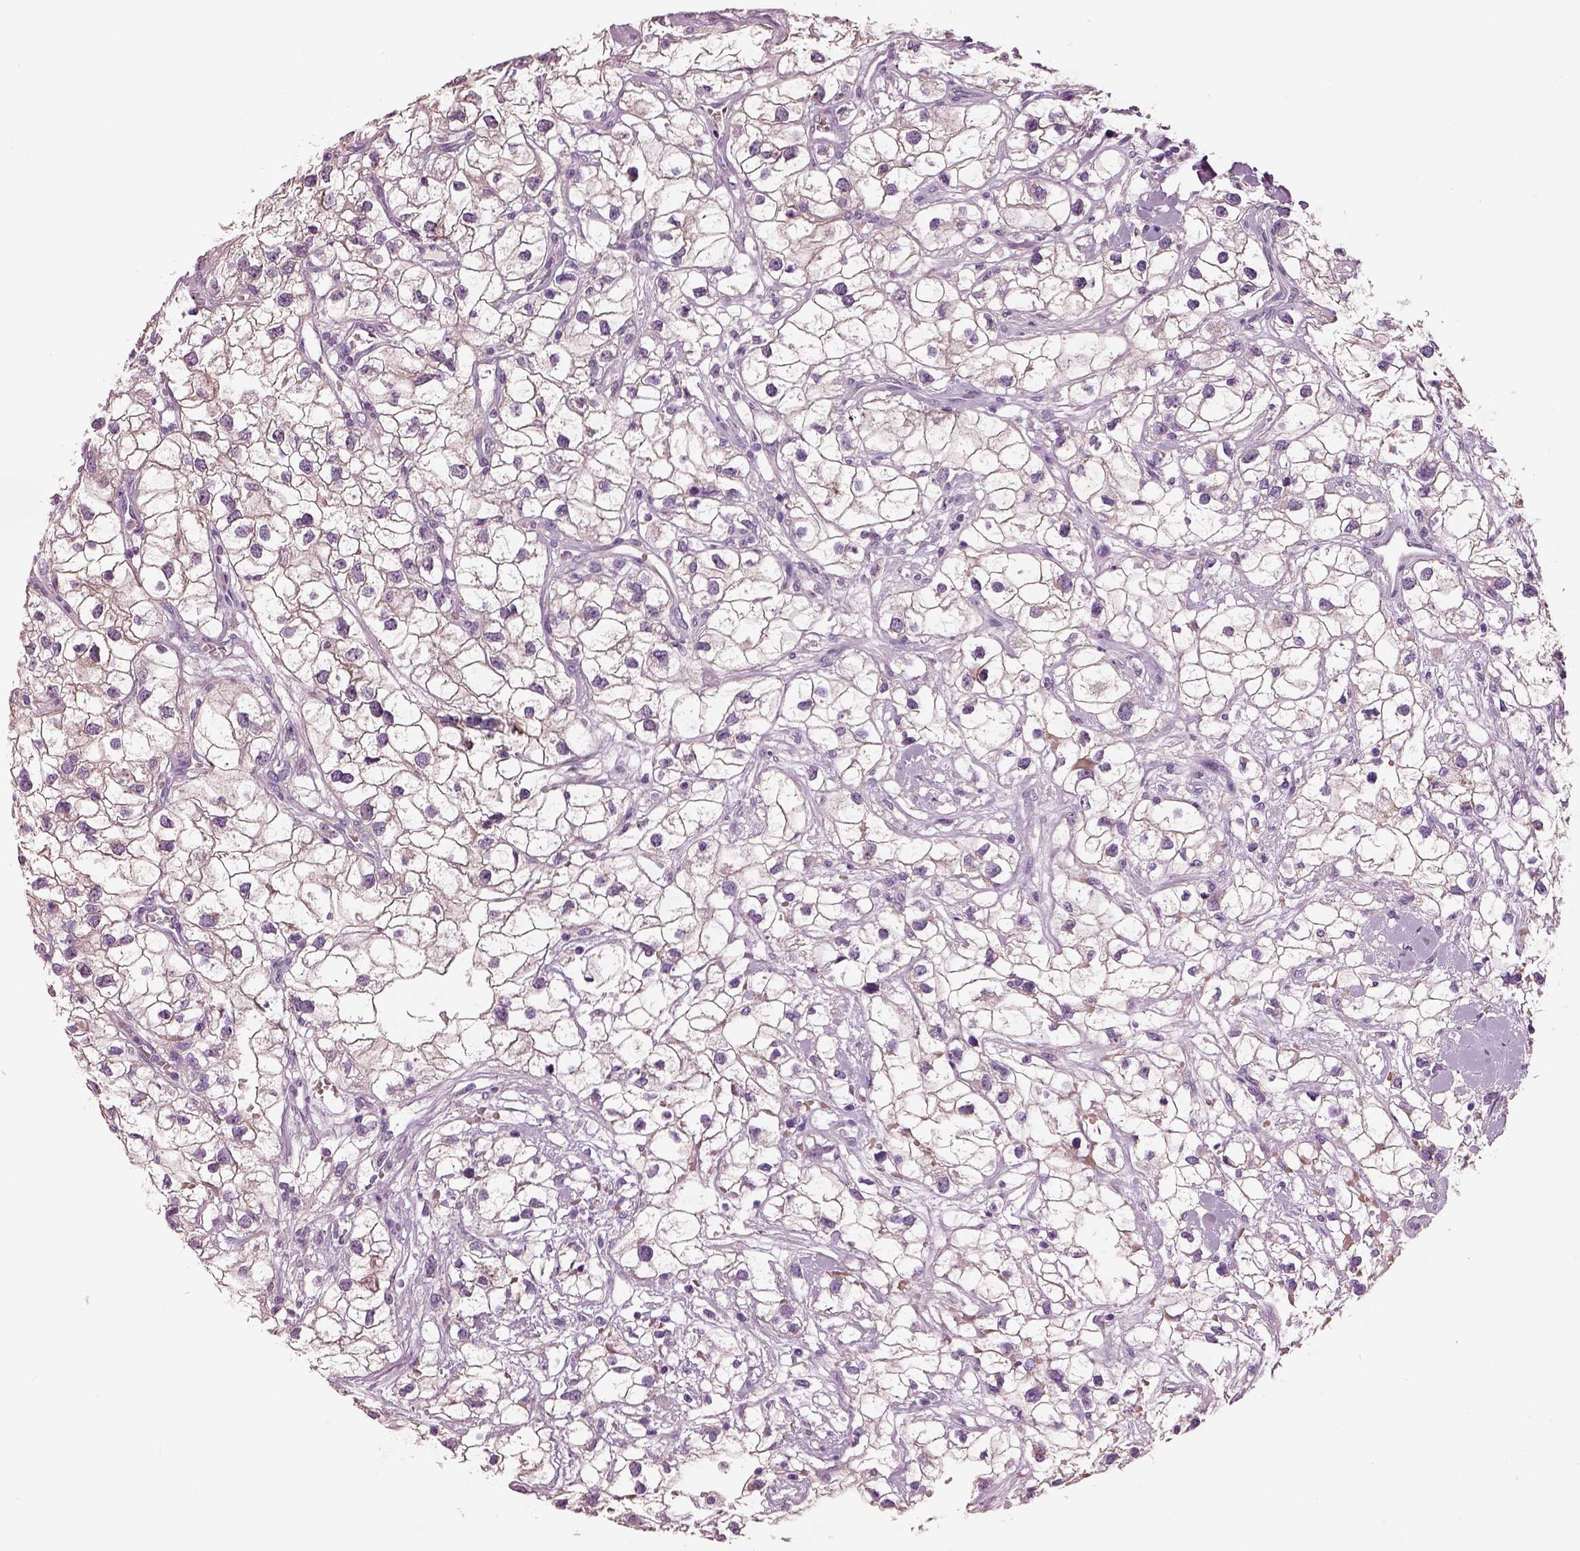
{"staining": {"intensity": "negative", "quantity": "none", "location": "none"}, "tissue": "renal cancer", "cell_type": "Tumor cells", "image_type": "cancer", "snomed": [{"axis": "morphology", "description": "Adenocarcinoma, NOS"}, {"axis": "topography", "description": "Kidney"}], "caption": "Adenocarcinoma (renal) was stained to show a protein in brown. There is no significant expression in tumor cells.", "gene": "ELSPBP1", "patient": {"sex": "male", "age": 59}}